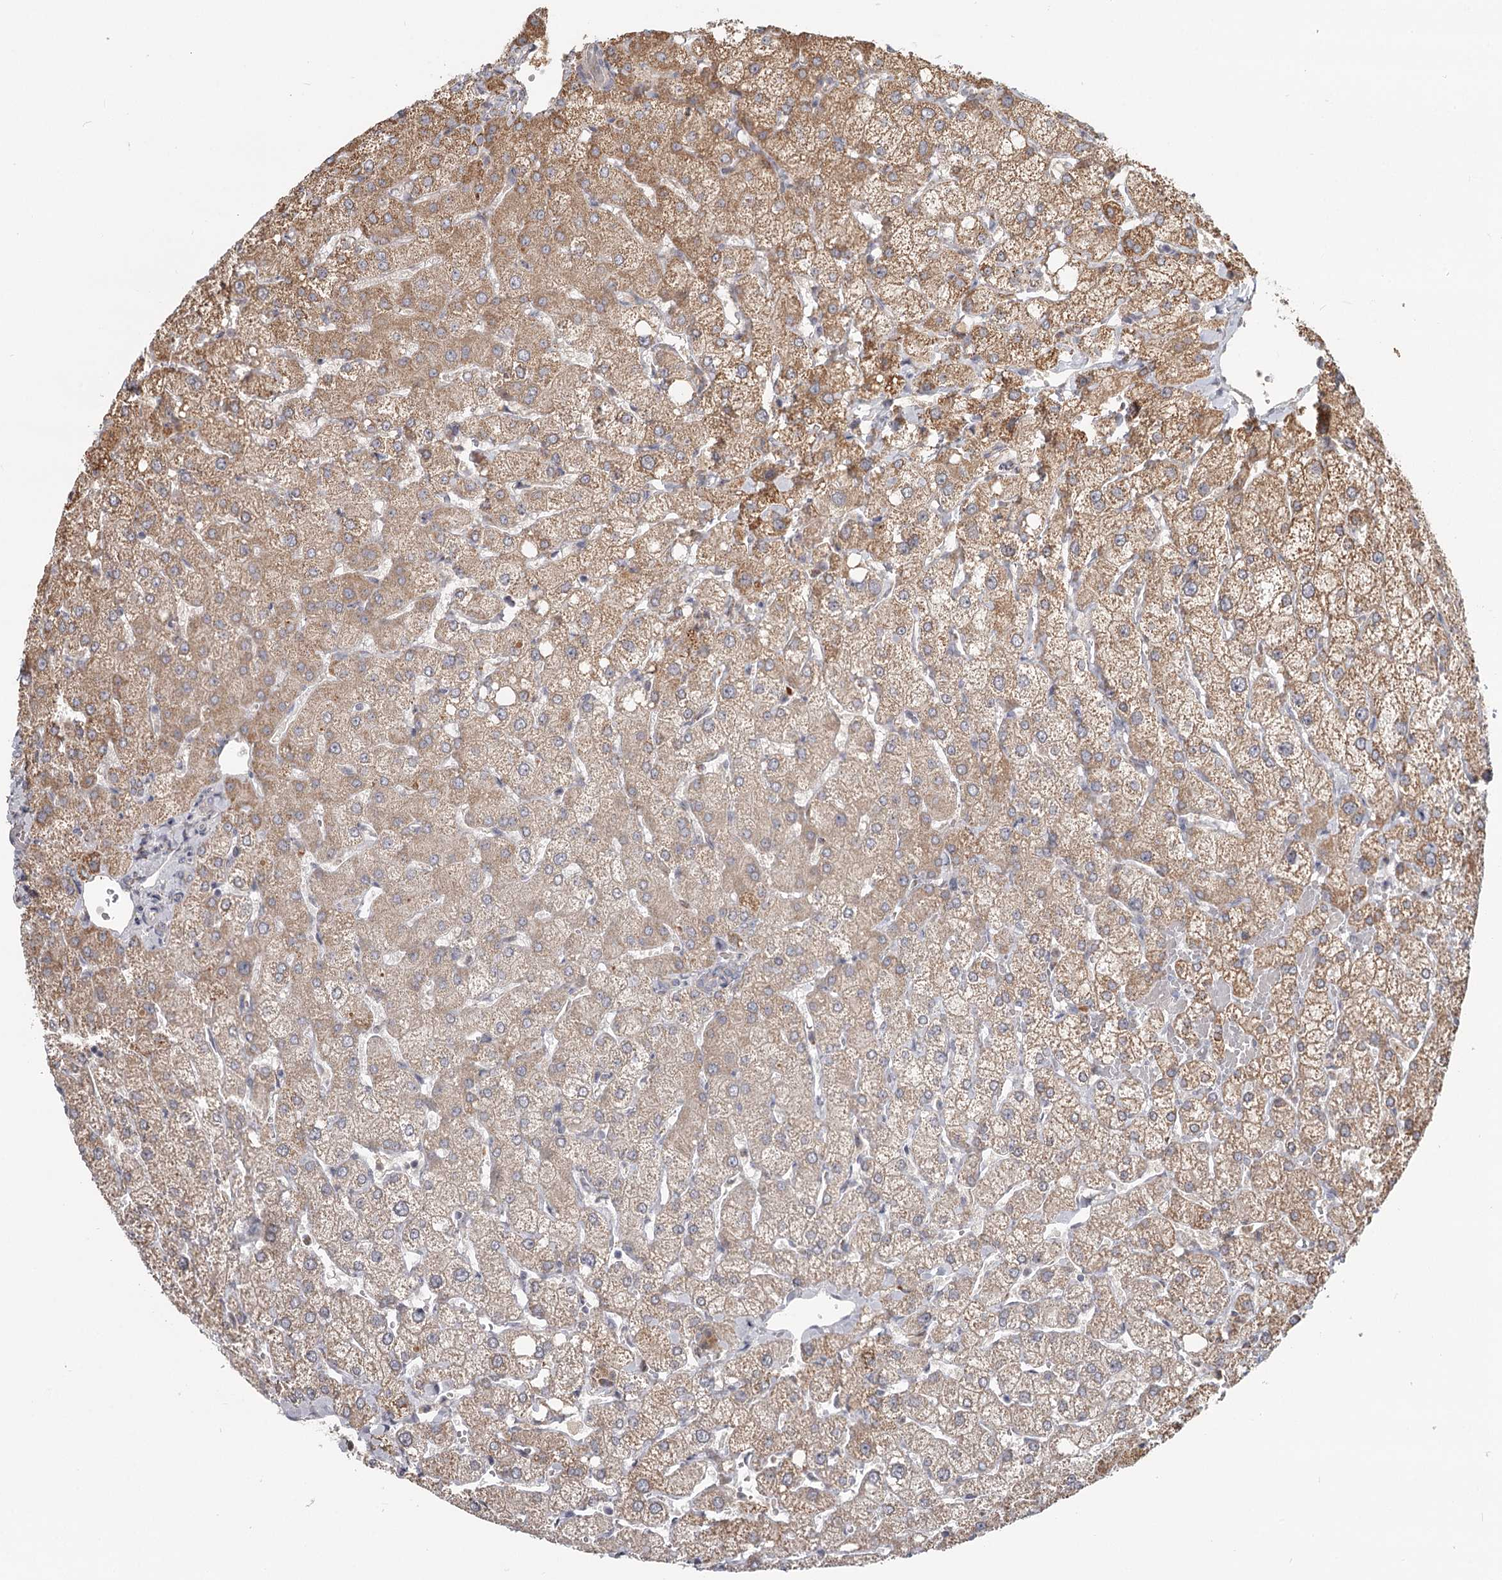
{"staining": {"intensity": "negative", "quantity": "none", "location": "none"}, "tissue": "liver", "cell_type": "Cholangiocytes", "image_type": "normal", "snomed": [{"axis": "morphology", "description": "Normal tissue, NOS"}, {"axis": "topography", "description": "Liver"}], "caption": "This is an IHC micrograph of unremarkable human liver. There is no positivity in cholangiocytes.", "gene": "CDC123", "patient": {"sex": "female", "age": 54}}